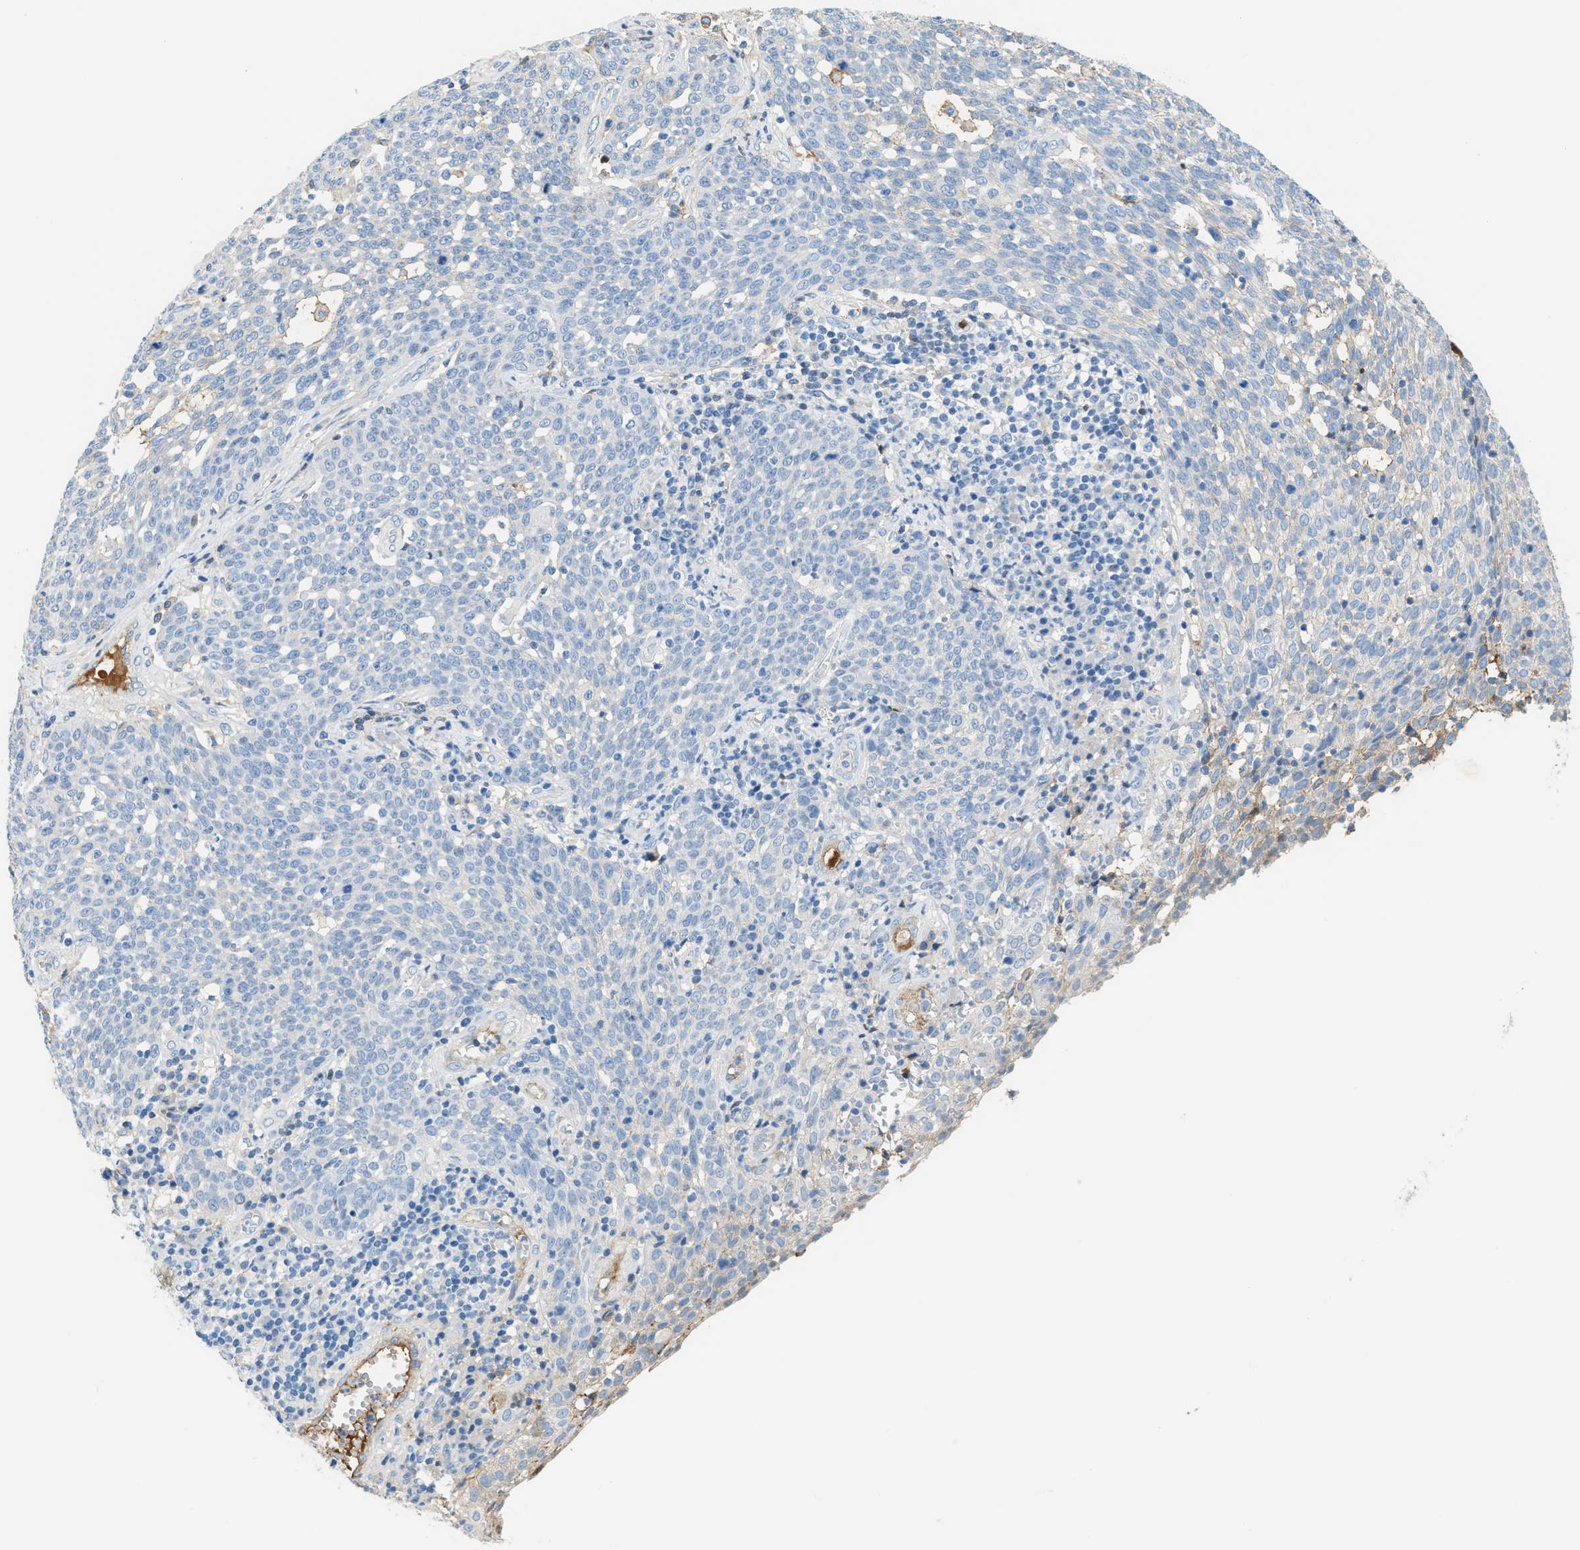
{"staining": {"intensity": "negative", "quantity": "none", "location": "none"}, "tissue": "cervical cancer", "cell_type": "Tumor cells", "image_type": "cancer", "snomed": [{"axis": "morphology", "description": "Squamous cell carcinoma, NOS"}, {"axis": "topography", "description": "Cervix"}], "caption": "Immunohistochemistry (IHC) of human cervical squamous cell carcinoma reveals no expression in tumor cells.", "gene": "CFI", "patient": {"sex": "female", "age": 34}}